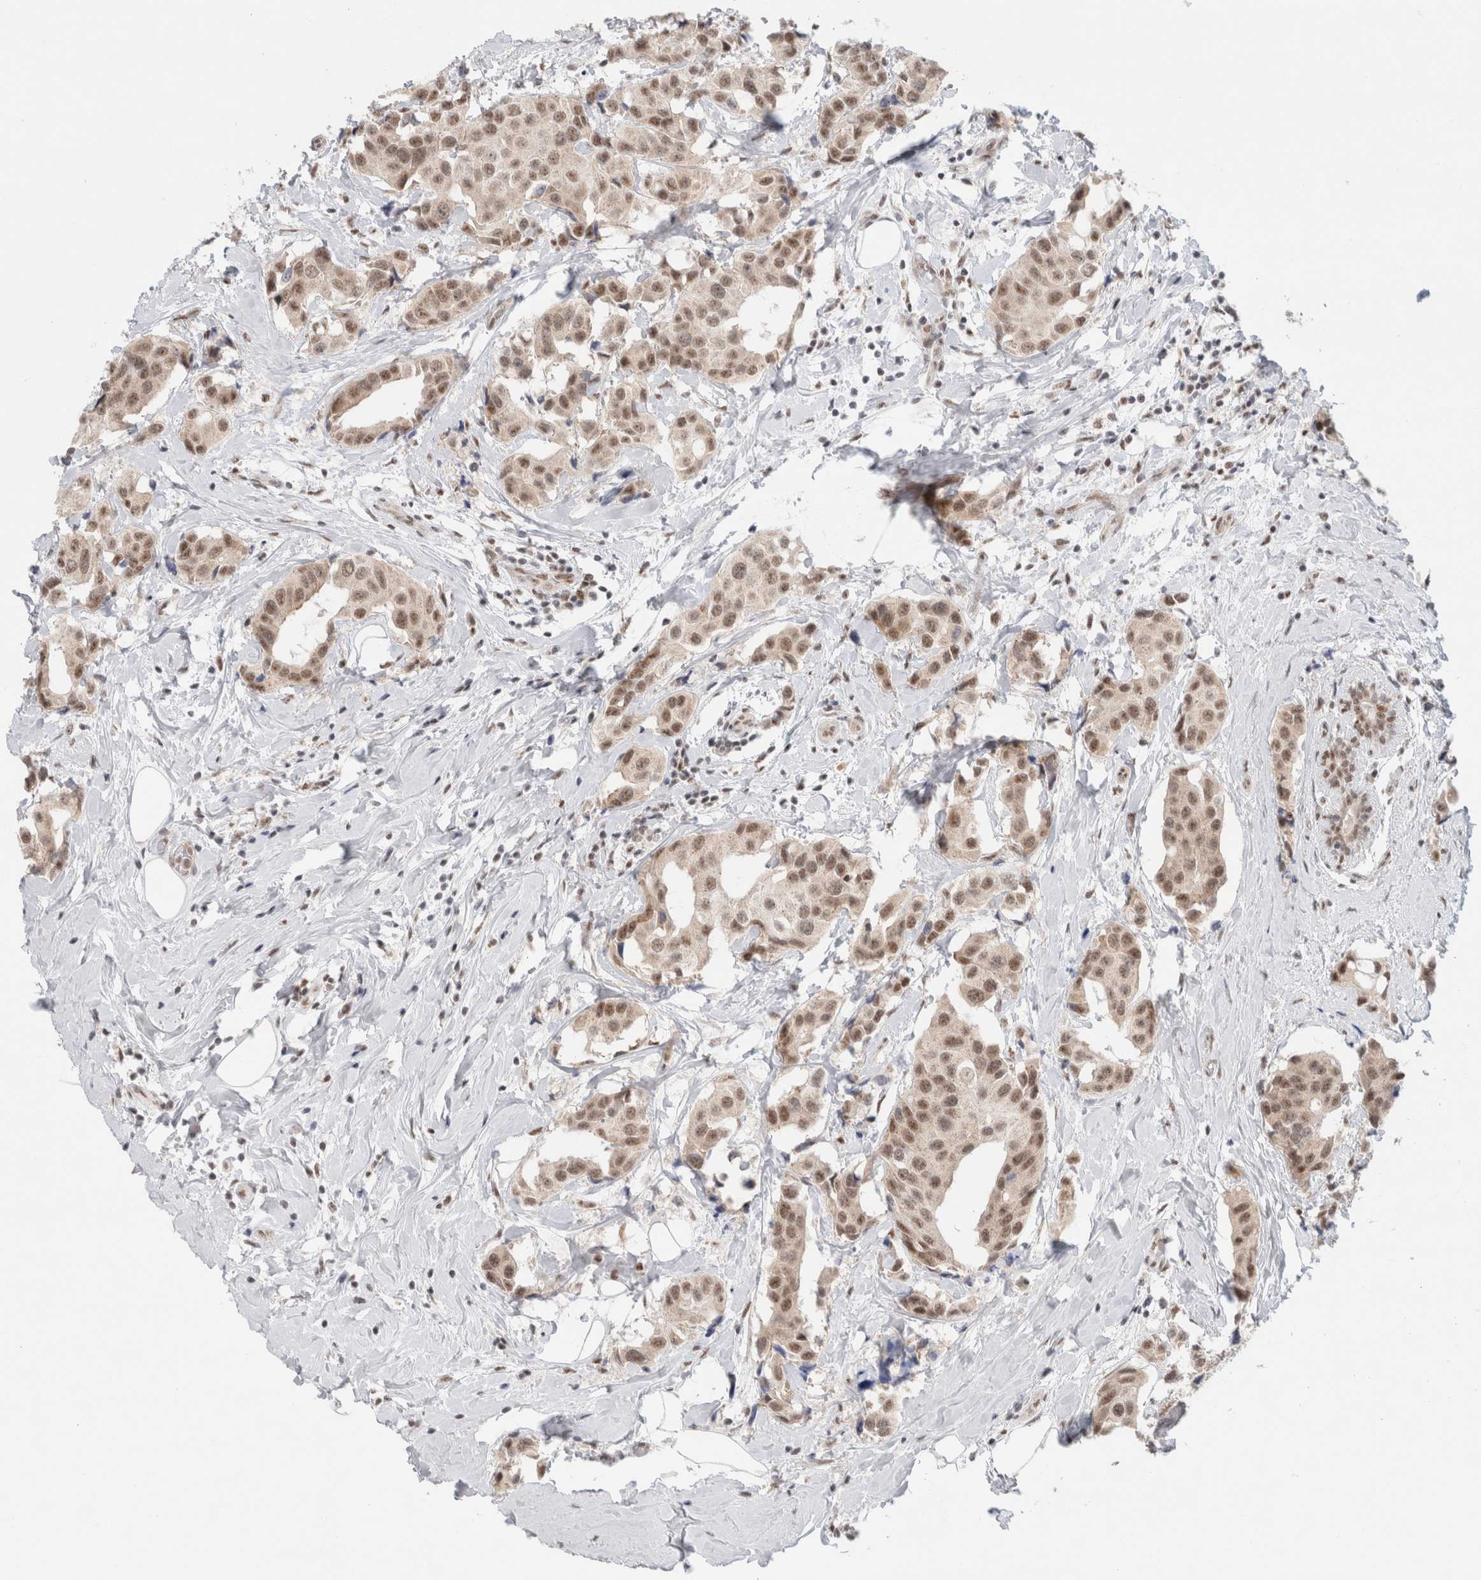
{"staining": {"intensity": "moderate", "quantity": ">75%", "location": "nuclear"}, "tissue": "breast cancer", "cell_type": "Tumor cells", "image_type": "cancer", "snomed": [{"axis": "morphology", "description": "Normal tissue, NOS"}, {"axis": "morphology", "description": "Duct carcinoma"}, {"axis": "topography", "description": "Breast"}], "caption": "Breast intraductal carcinoma stained for a protein (brown) reveals moderate nuclear positive expression in approximately >75% of tumor cells.", "gene": "TRMT12", "patient": {"sex": "female", "age": 39}}